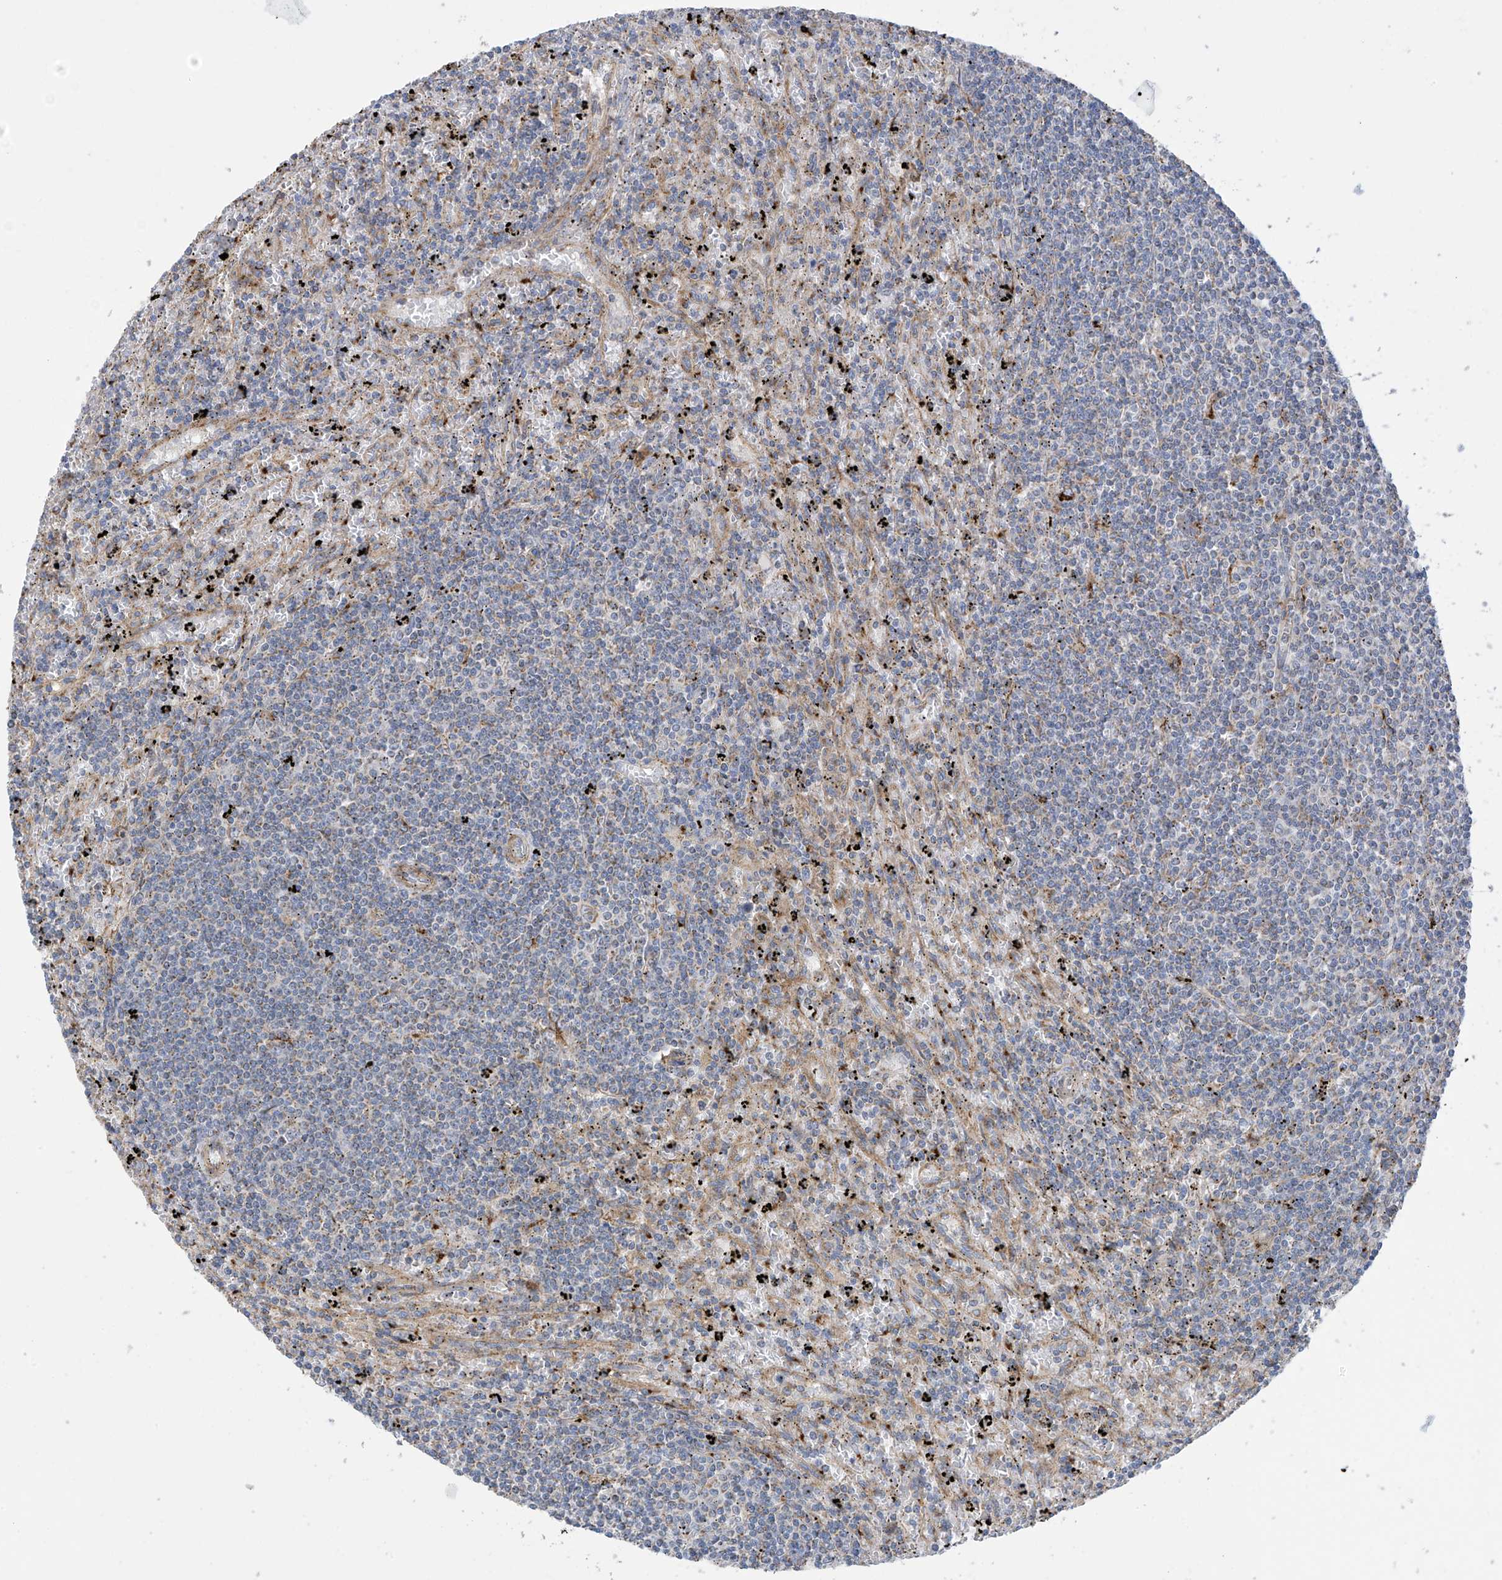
{"staining": {"intensity": "negative", "quantity": "none", "location": "none"}, "tissue": "lymphoma", "cell_type": "Tumor cells", "image_type": "cancer", "snomed": [{"axis": "morphology", "description": "Malignant lymphoma, non-Hodgkin's type, Low grade"}, {"axis": "topography", "description": "Spleen"}], "caption": "There is no significant expression in tumor cells of low-grade malignant lymphoma, non-Hodgkin's type. (DAB (3,3'-diaminobenzidine) IHC, high magnification).", "gene": "ITM2B", "patient": {"sex": "male", "age": 76}}